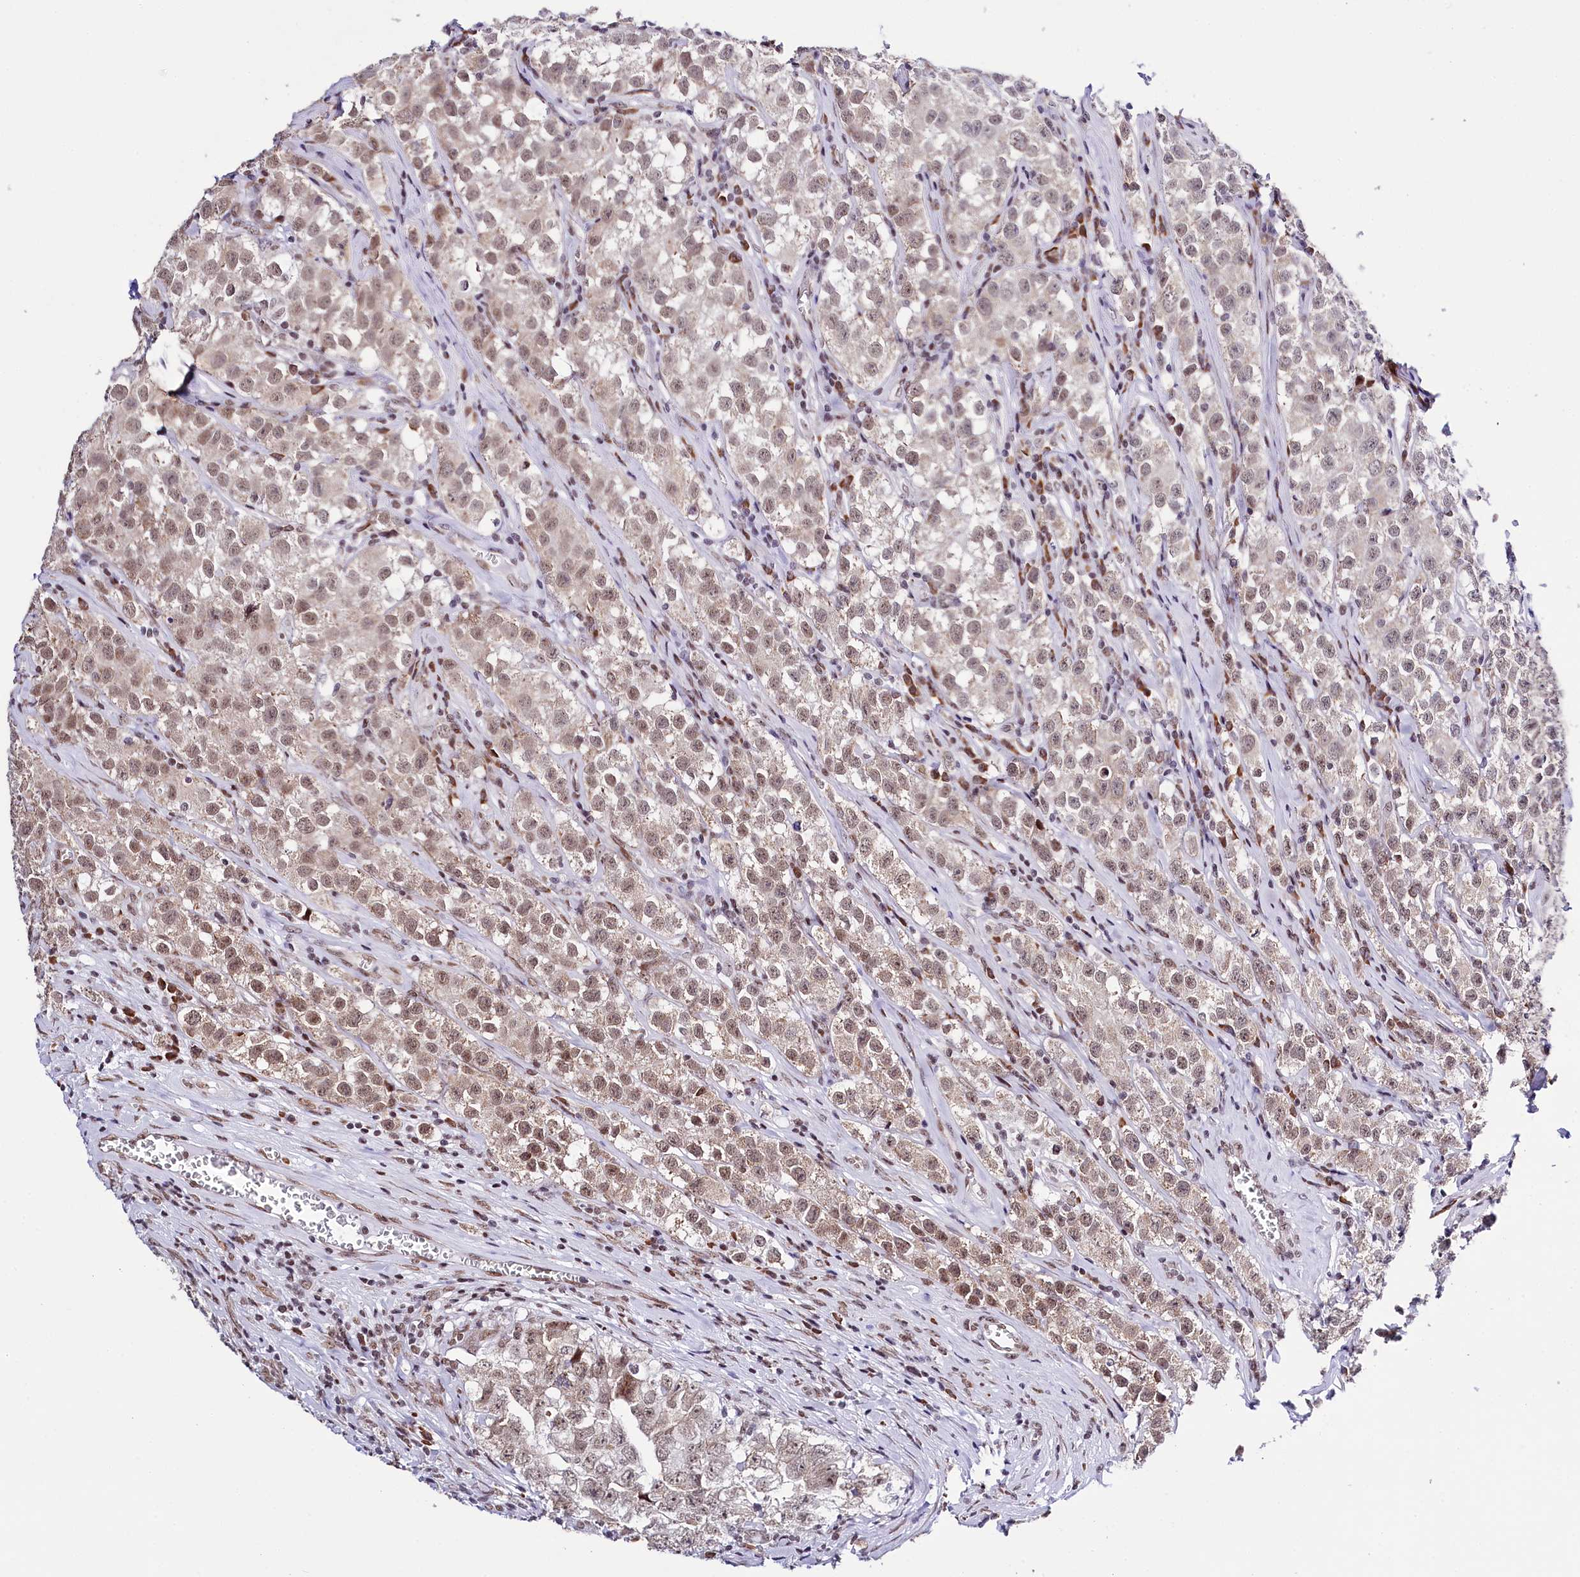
{"staining": {"intensity": "moderate", "quantity": ">75%", "location": "nuclear"}, "tissue": "testis cancer", "cell_type": "Tumor cells", "image_type": "cancer", "snomed": [{"axis": "morphology", "description": "Seminoma, NOS"}, {"axis": "morphology", "description": "Carcinoma, Embryonal, NOS"}, {"axis": "topography", "description": "Testis"}], "caption": "Testis seminoma tissue displays moderate nuclear staining in approximately >75% of tumor cells, visualized by immunohistochemistry. (DAB = brown stain, brightfield microscopy at high magnification).", "gene": "SPATS2", "patient": {"sex": "male", "age": 43}}